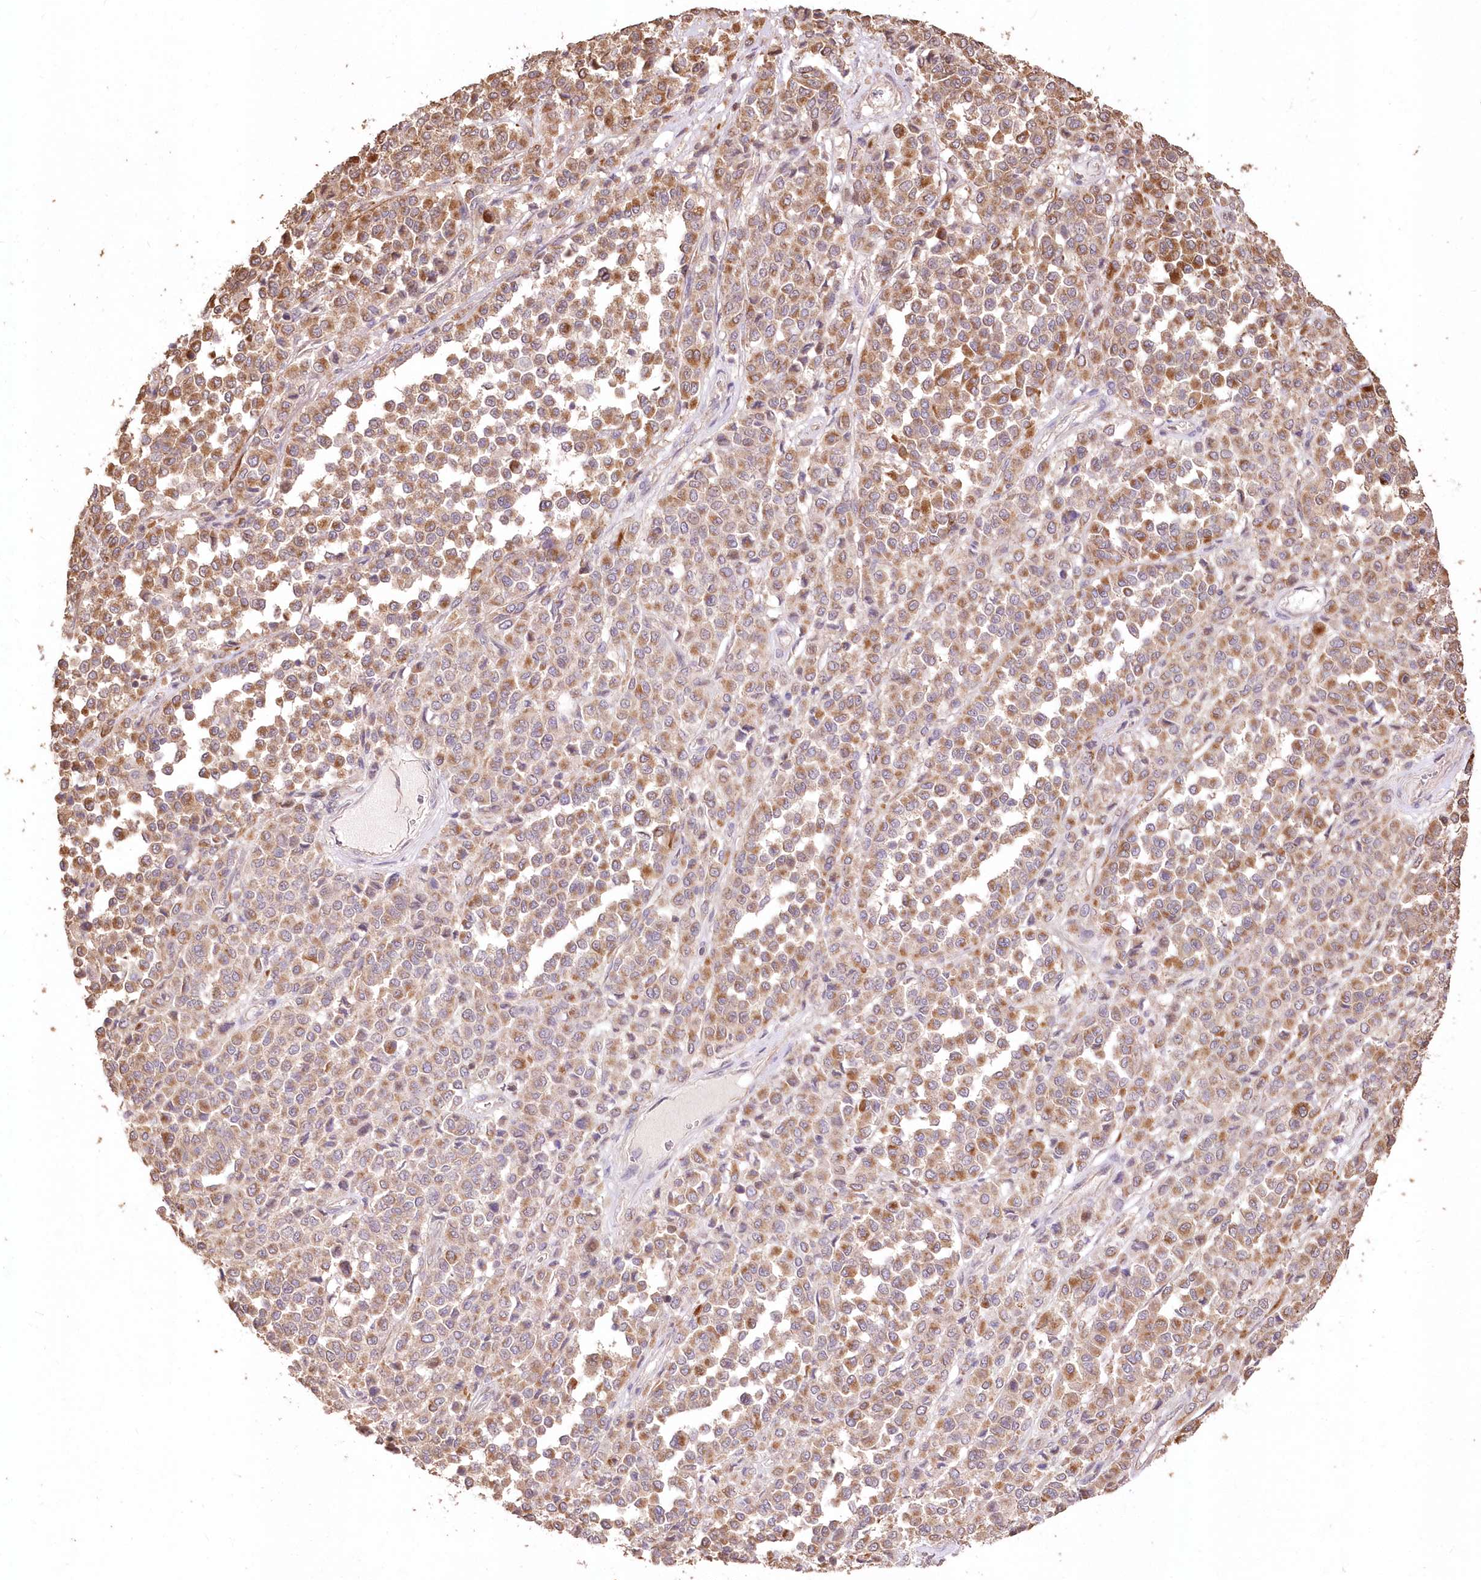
{"staining": {"intensity": "moderate", "quantity": ">75%", "location": "cytoplasmic/membranous"}, "tissue": "melanoma", "cell_type": "Tumor cells", "image_type": "cancer", "snomed": [{"axis": "morphology", "description": "Malignant melanoma, Metastatic site"}, {"axis": "topography", "description": "Pancreas"}], "caption": "About >75% of tumor cells in malignant melanoma (metastatic site) display moderate cytoplasmic/membranous protein positivity as visualized by brown immunohistochemical staining.", "gene": "STK17B", "patient": {"sex": "female", "age": 30}}